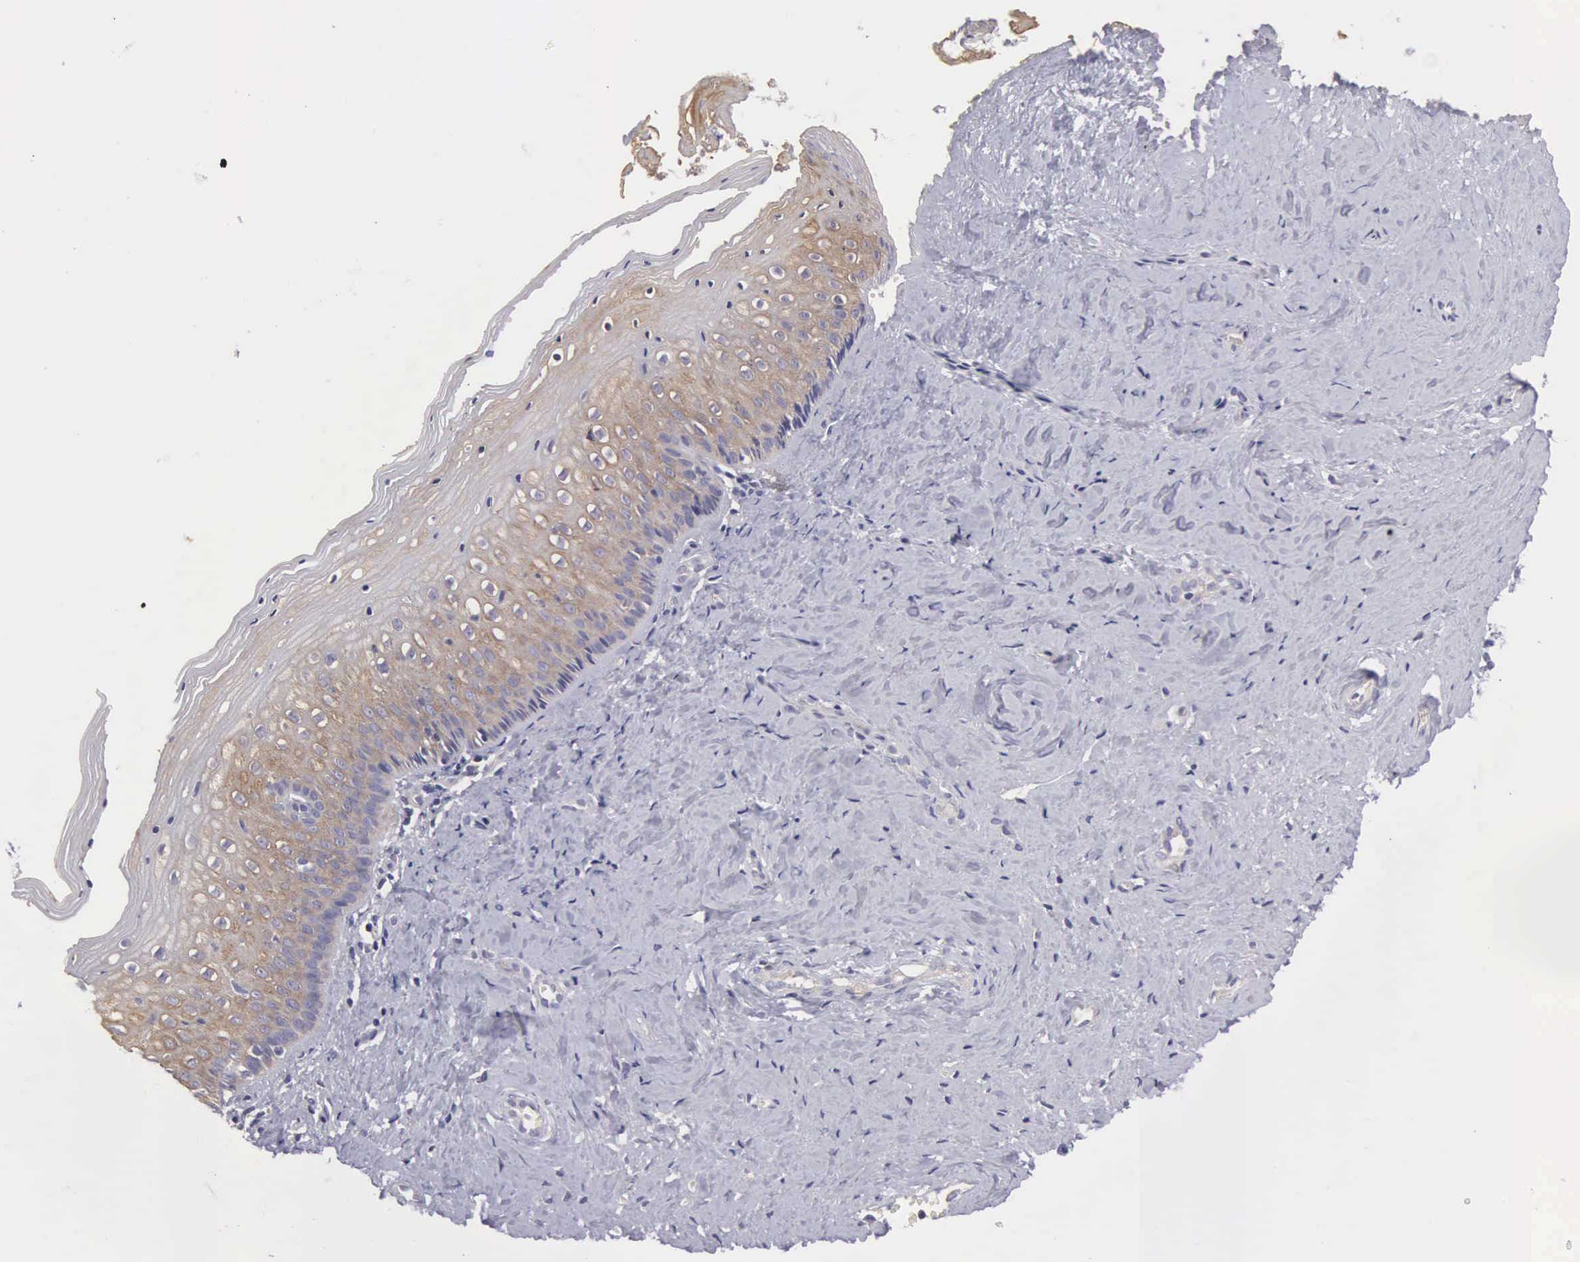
{"staining": {"intensity": "moderate", "quantity": "25%-75%", "location": "cytoplasmic/membranous"}, "tissue": "vagina", "cell_type": "Squamous epithelial cells", "image_type": "normal", "snomed": [{"axis": "morphology", "description": "Normal tissue, NOS"}, {"axis": "topography", "description": "Vagina"}], "caption": "Moderate cytoplasmic/membranous staining is appreciated in about 25%-75% of squamous epithelial cells in benign vagina.", "gene": "TXLNG", "patient": {"sex": "female", "age": 46}}